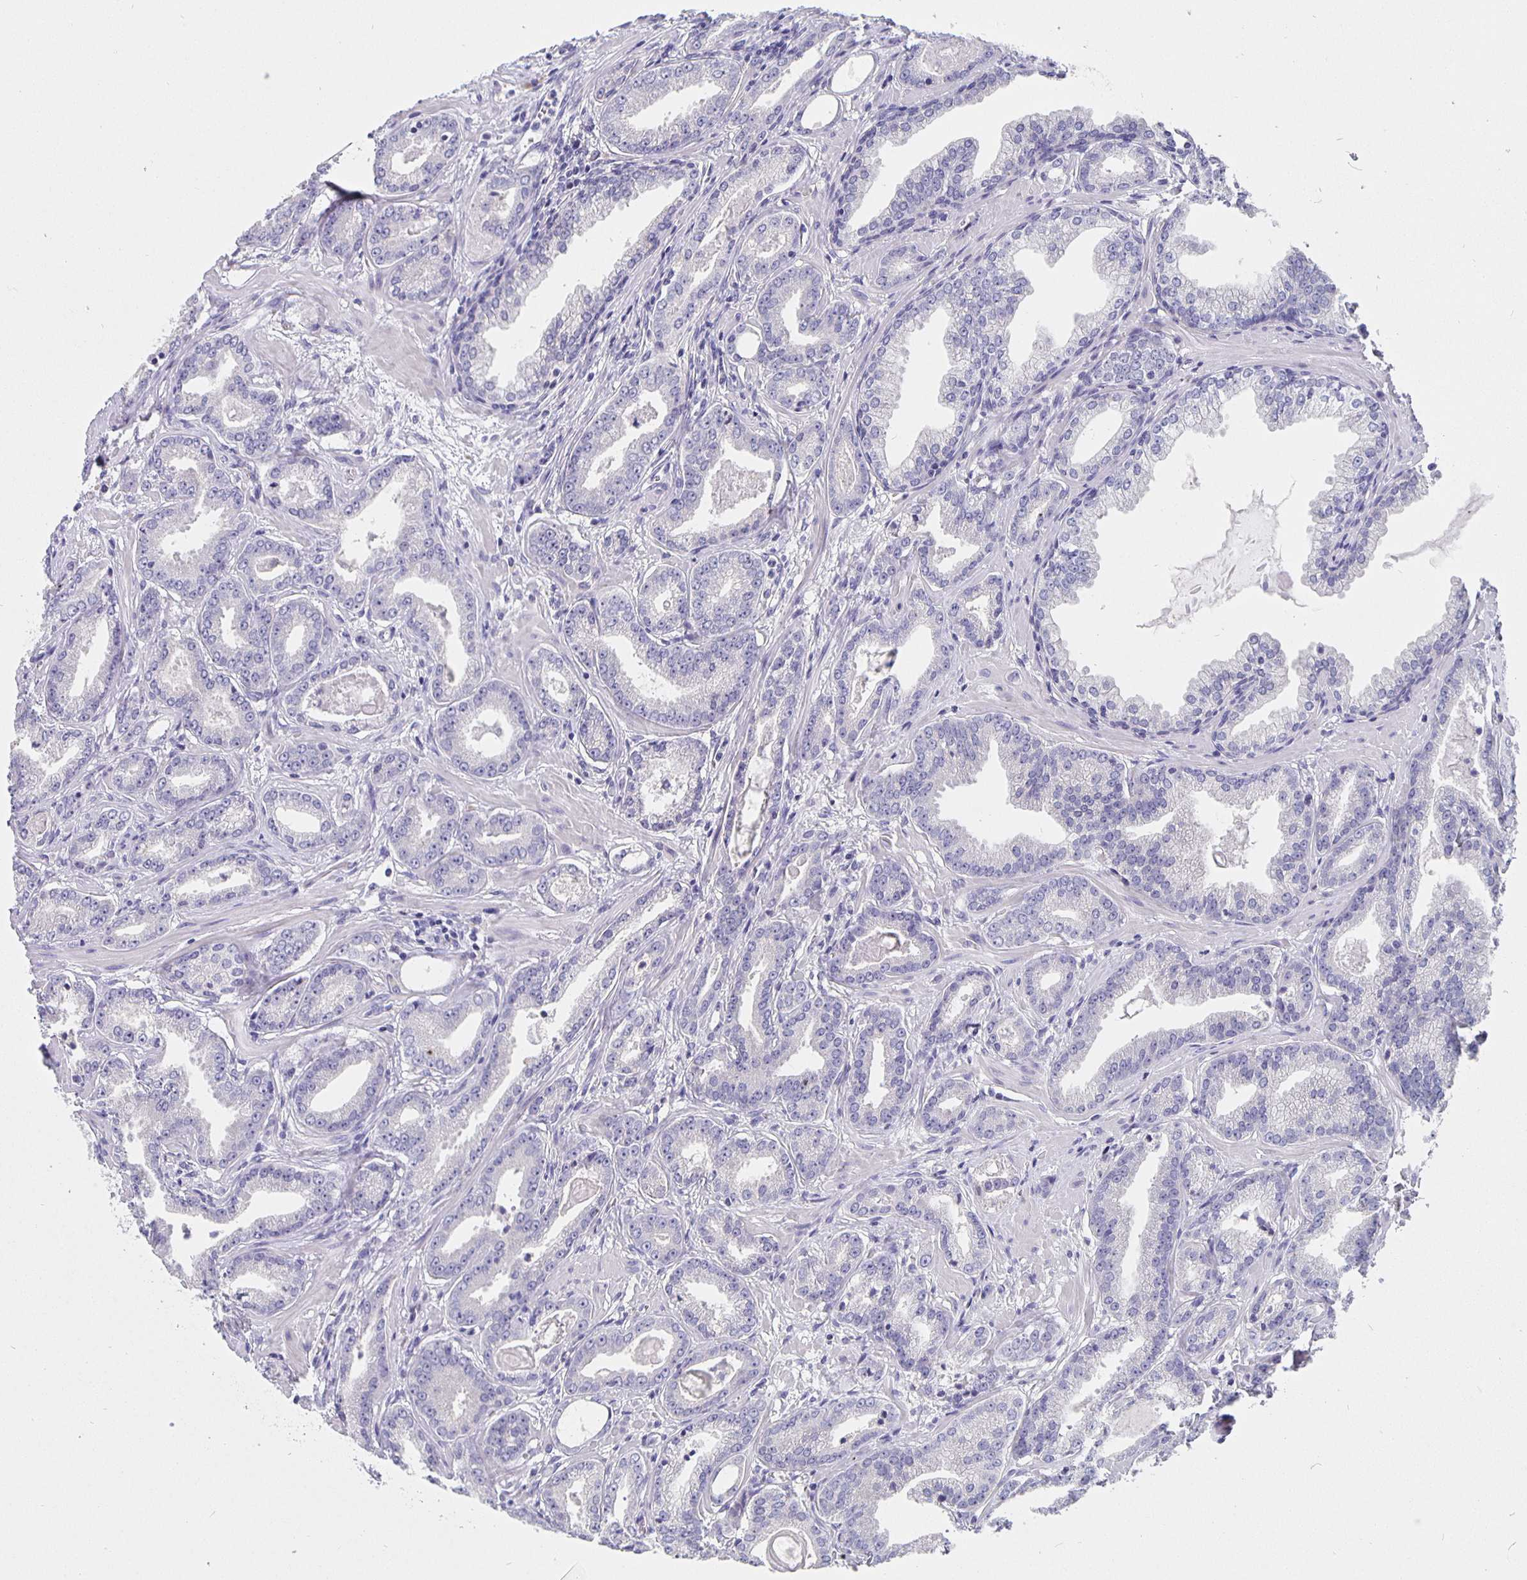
{"staining": {"intensity": "negative", "quantity": "none", "location": "none"}, "tissue": "prostate cancer", "cell_type": "Tumor cells", "image_type": "cancer", "snomed": [{"axis": "morphology", "description": "Adenocarcinoma, Low grade"}, {"axis": "topography", "description": "Prostate"}], "caption": "Protein analysis of prostate cancer displays no significant positivity in tumor cells.", "gene": "CFAP74", "patient": {"sex": "male", "age": 64}}